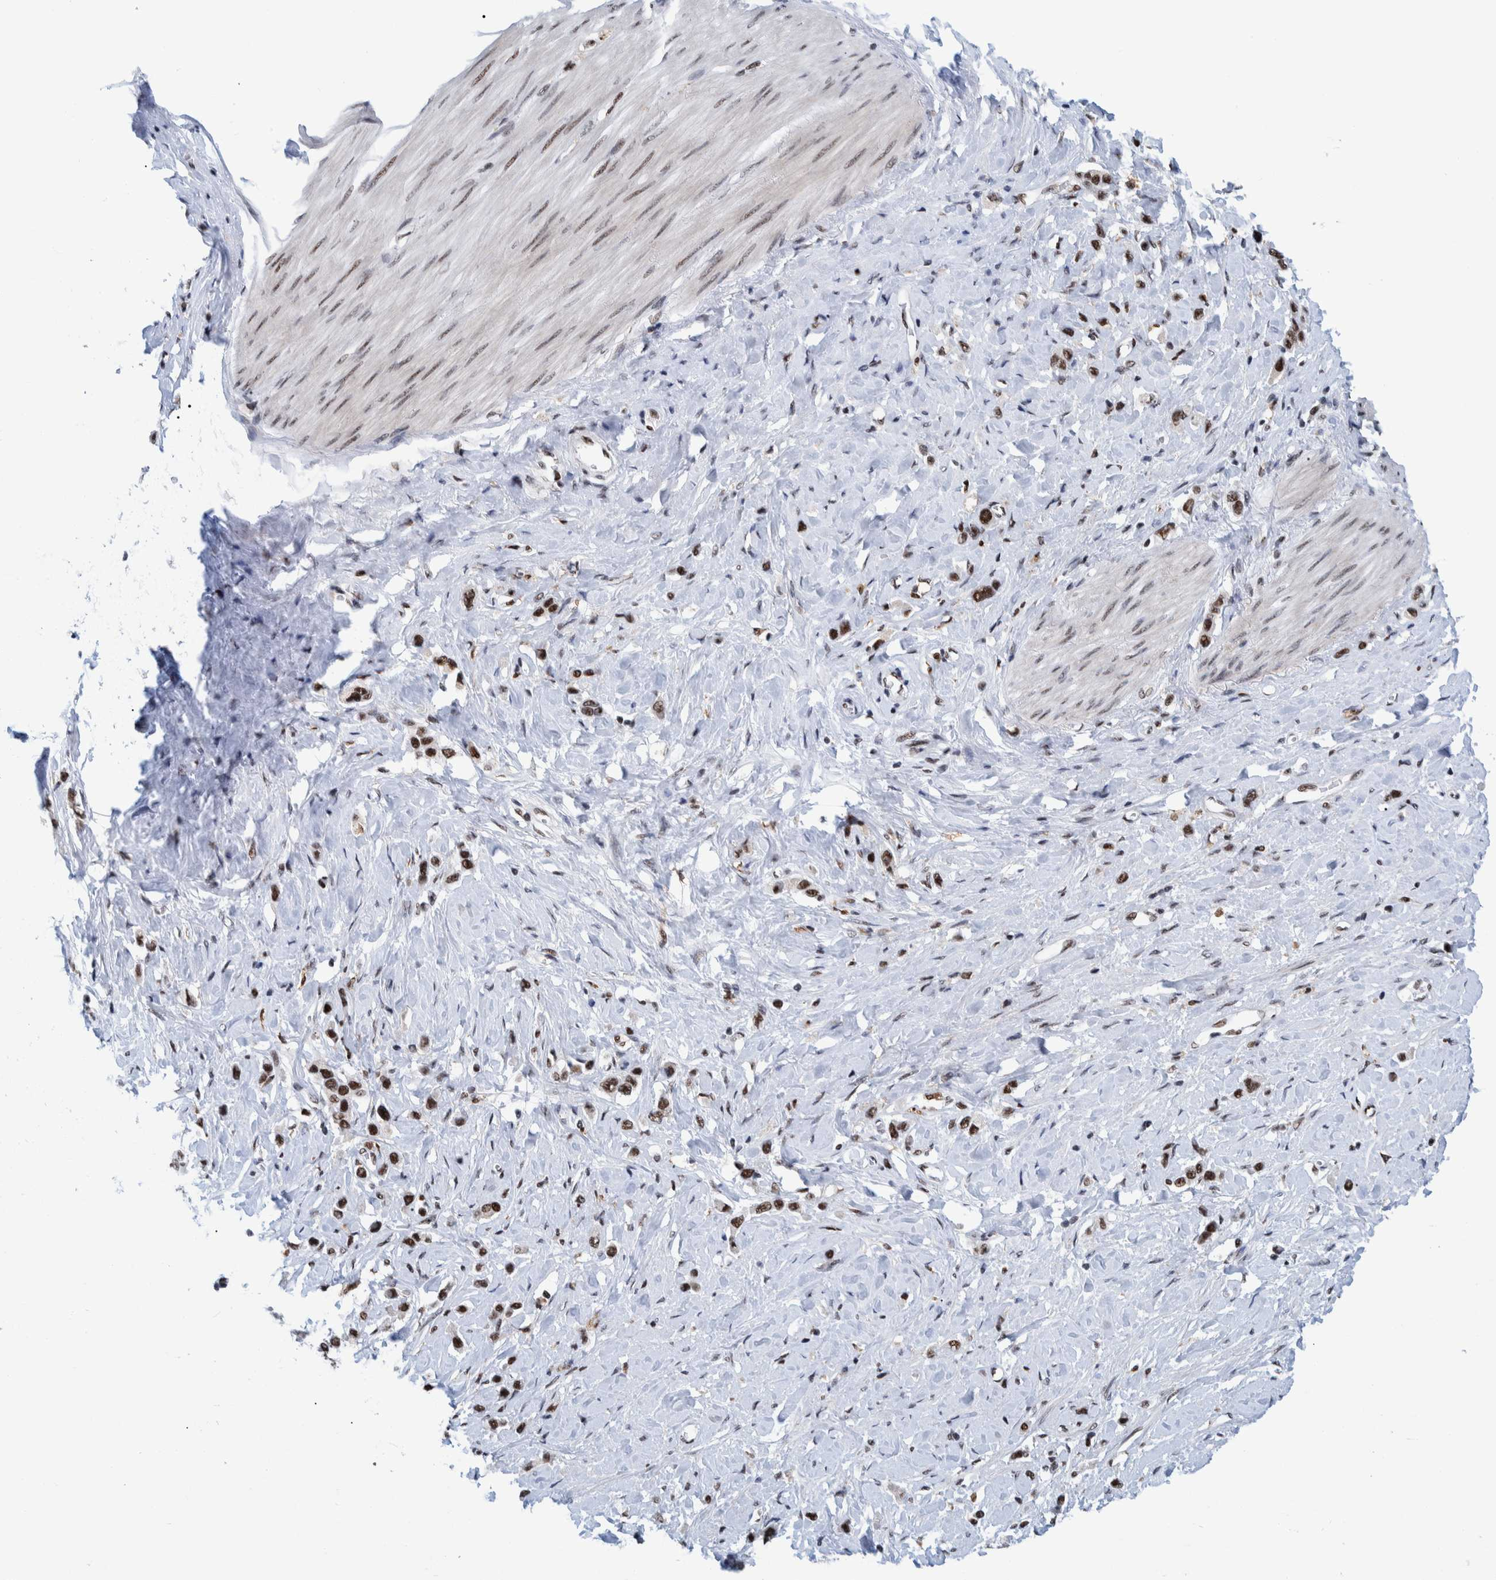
{"staining": {"intensity": "strong", "quantity": ">75%", "location": "nuclear"}, "tissue": "stomach cancer", "cell_type": "Tumor cells", "image_type": "cancer", "snomed": [{"axis": "morphology", "description": "Adenocarcinoma, NOS"}, {"axis": "topography", "description": "Stomach"}], "caption": "Human stomach cancer stained for a protein (brown) displays strong nuclear positive staining in approximately >75% of tumor cells.", "gene": "EFTUD2", "patient": {"sex": "female", "age": 65}}